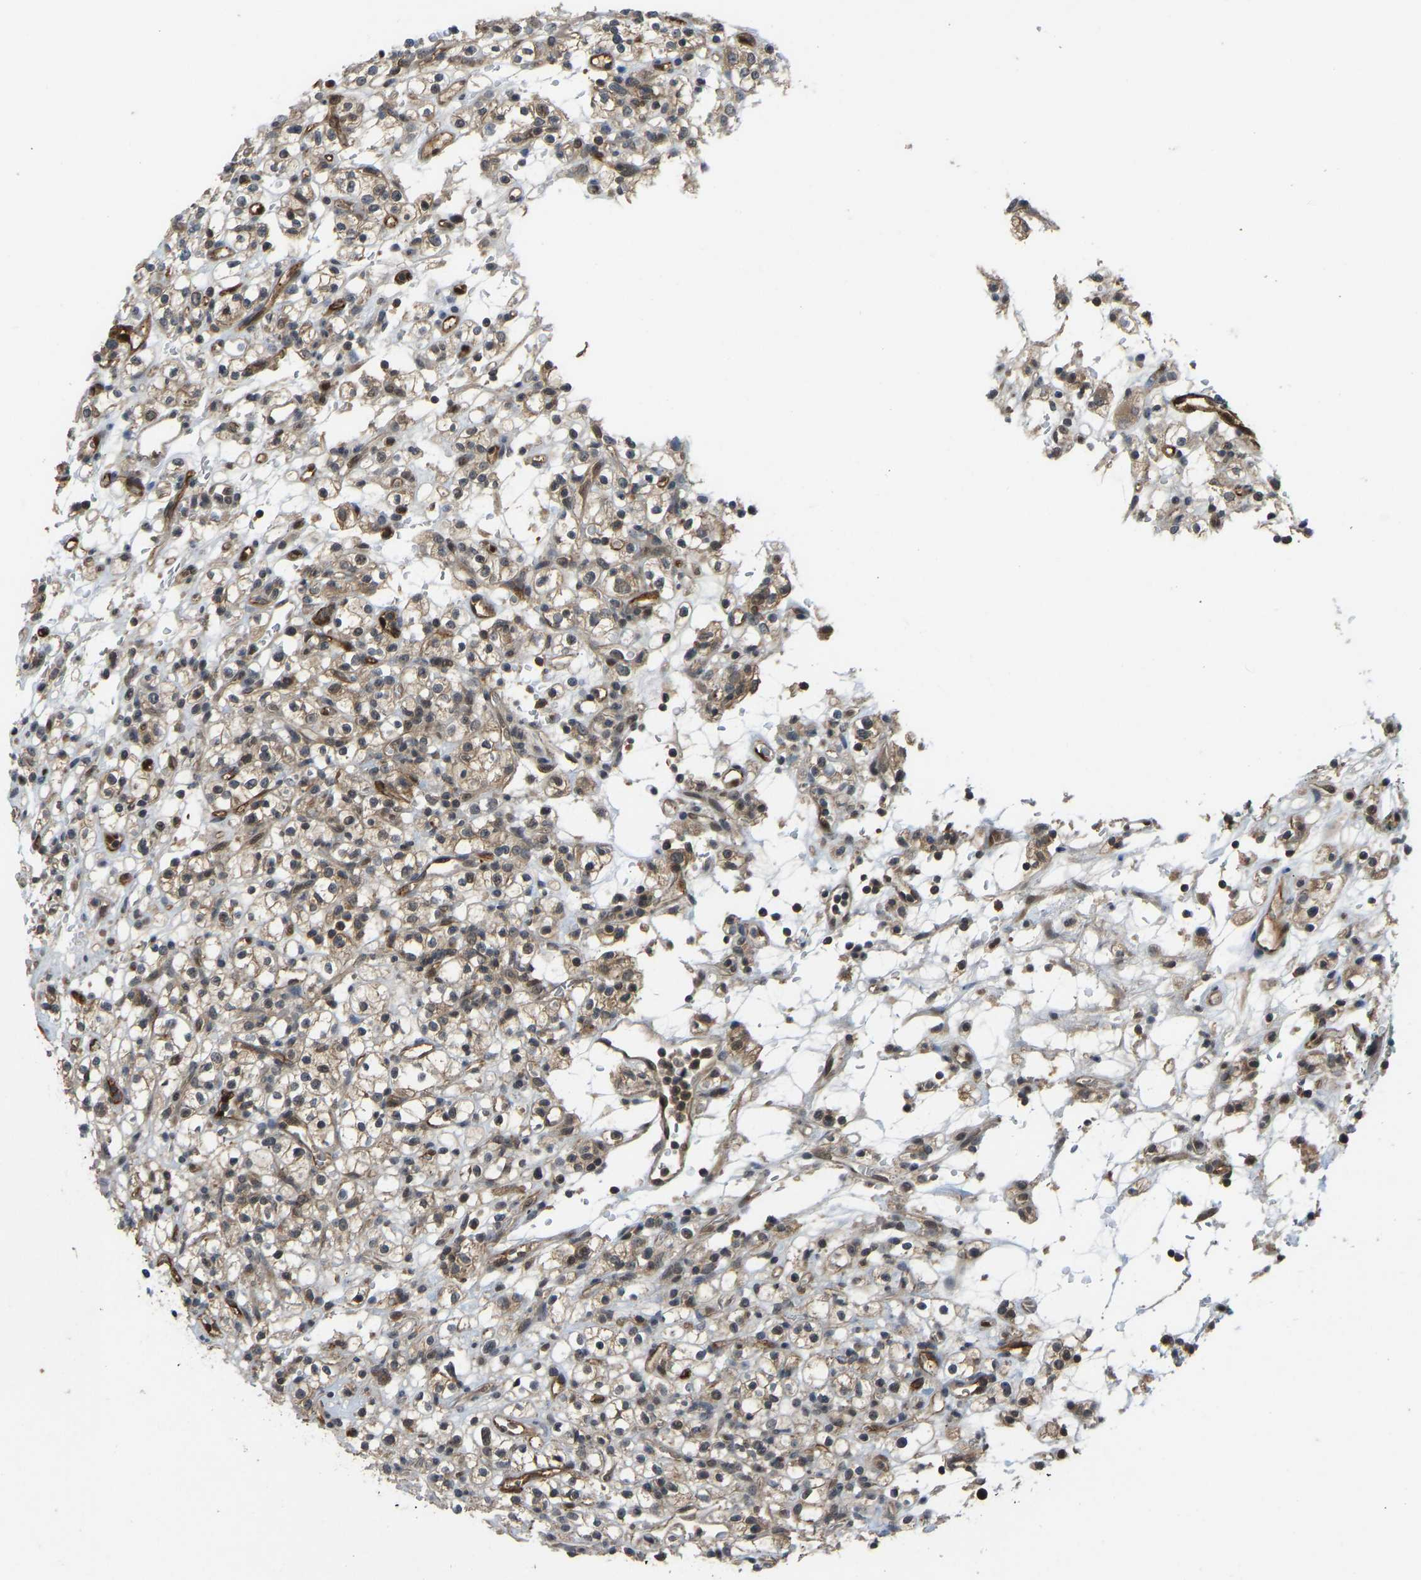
{"staining": {"intensity": "weak", "quantity": ">75%", "location": "cytoplasmic/membranous"}, "tissue": "renal cancer", "cell_type": "Tumor cells", "image_type": "cancer", "snomed": [{"axis": "morphology", "description": "Normal tissue, NOS"}, {"axis": "morphology", "description": "Adenocarcinoma, NOS"}, {"axis": "topography", "description": "Kidney"}], "caption": "Renal adenocarcinoma was stained to show a protein in brown. There is low levels of weak cytoplasmic/membranous expression in approximately >75% of tumor cells. The staining was performed using DAB to visualize the protein expression in brown, while the nuclei were stained in blue with hematoxylin (Magnification: 20x).", "gene": "CCT8", "patient": {"sex": "female", "age": 72}}